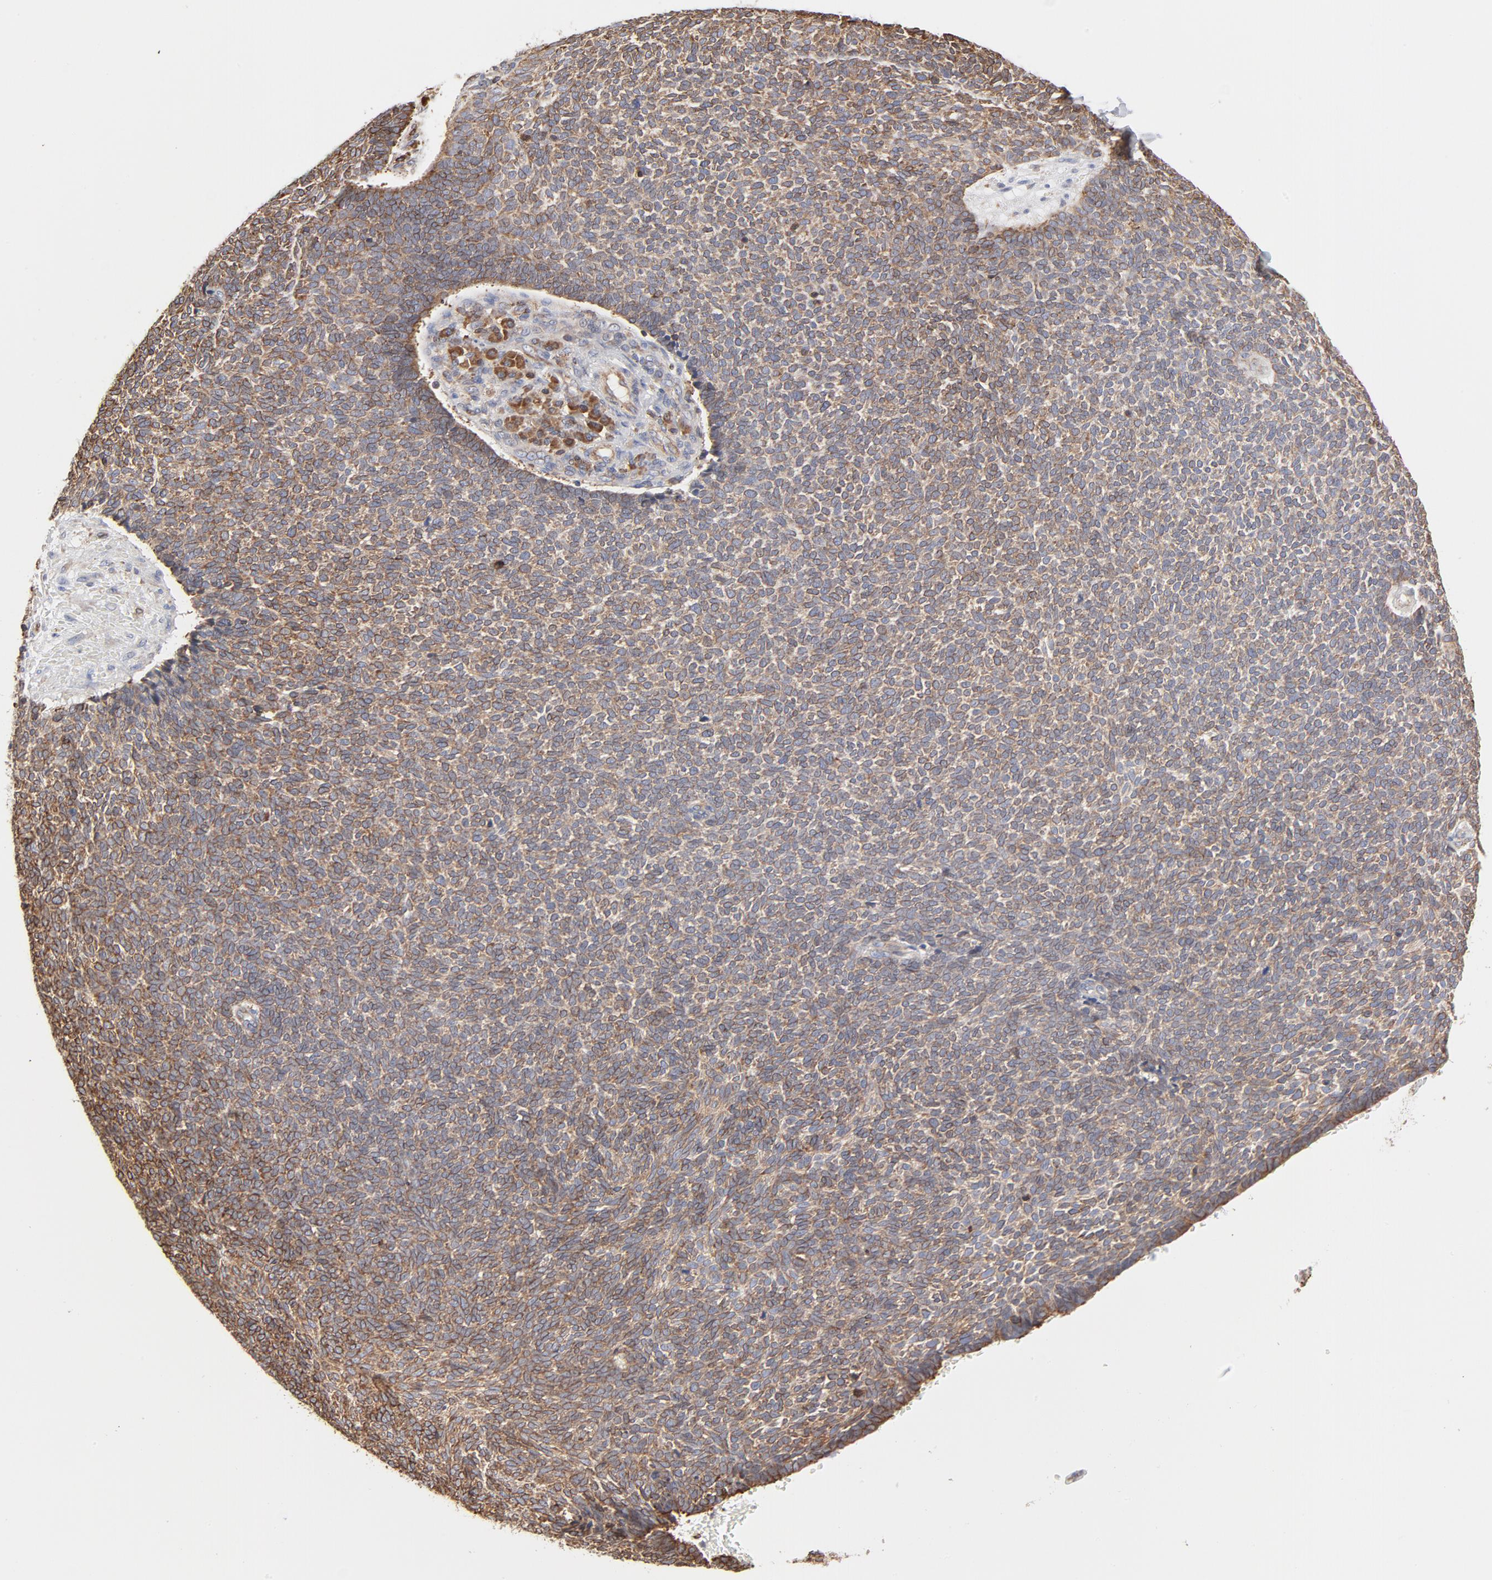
{"staining": {"intensity": "moderate", "quantity": ">75%", "location": "cytoplasmic/membranous"}, "tissue": "skin cancer", "cell_type": "Tumor cells", "image_type": "cancer", "snomed": [{"axis": "morphology", "description": "Basal cell carcinoma"}, {"axis": "topography", "description": "Skin"}], "caption": "Skin cancer (basal cell carcinoma) was stained to show a protein in brown. There is medium levels of moderate cytoplasmic/membranous staining in about >75% of tumor cells.", "gene": "CANX", "patient": {"sex": "male", "age": 87}}